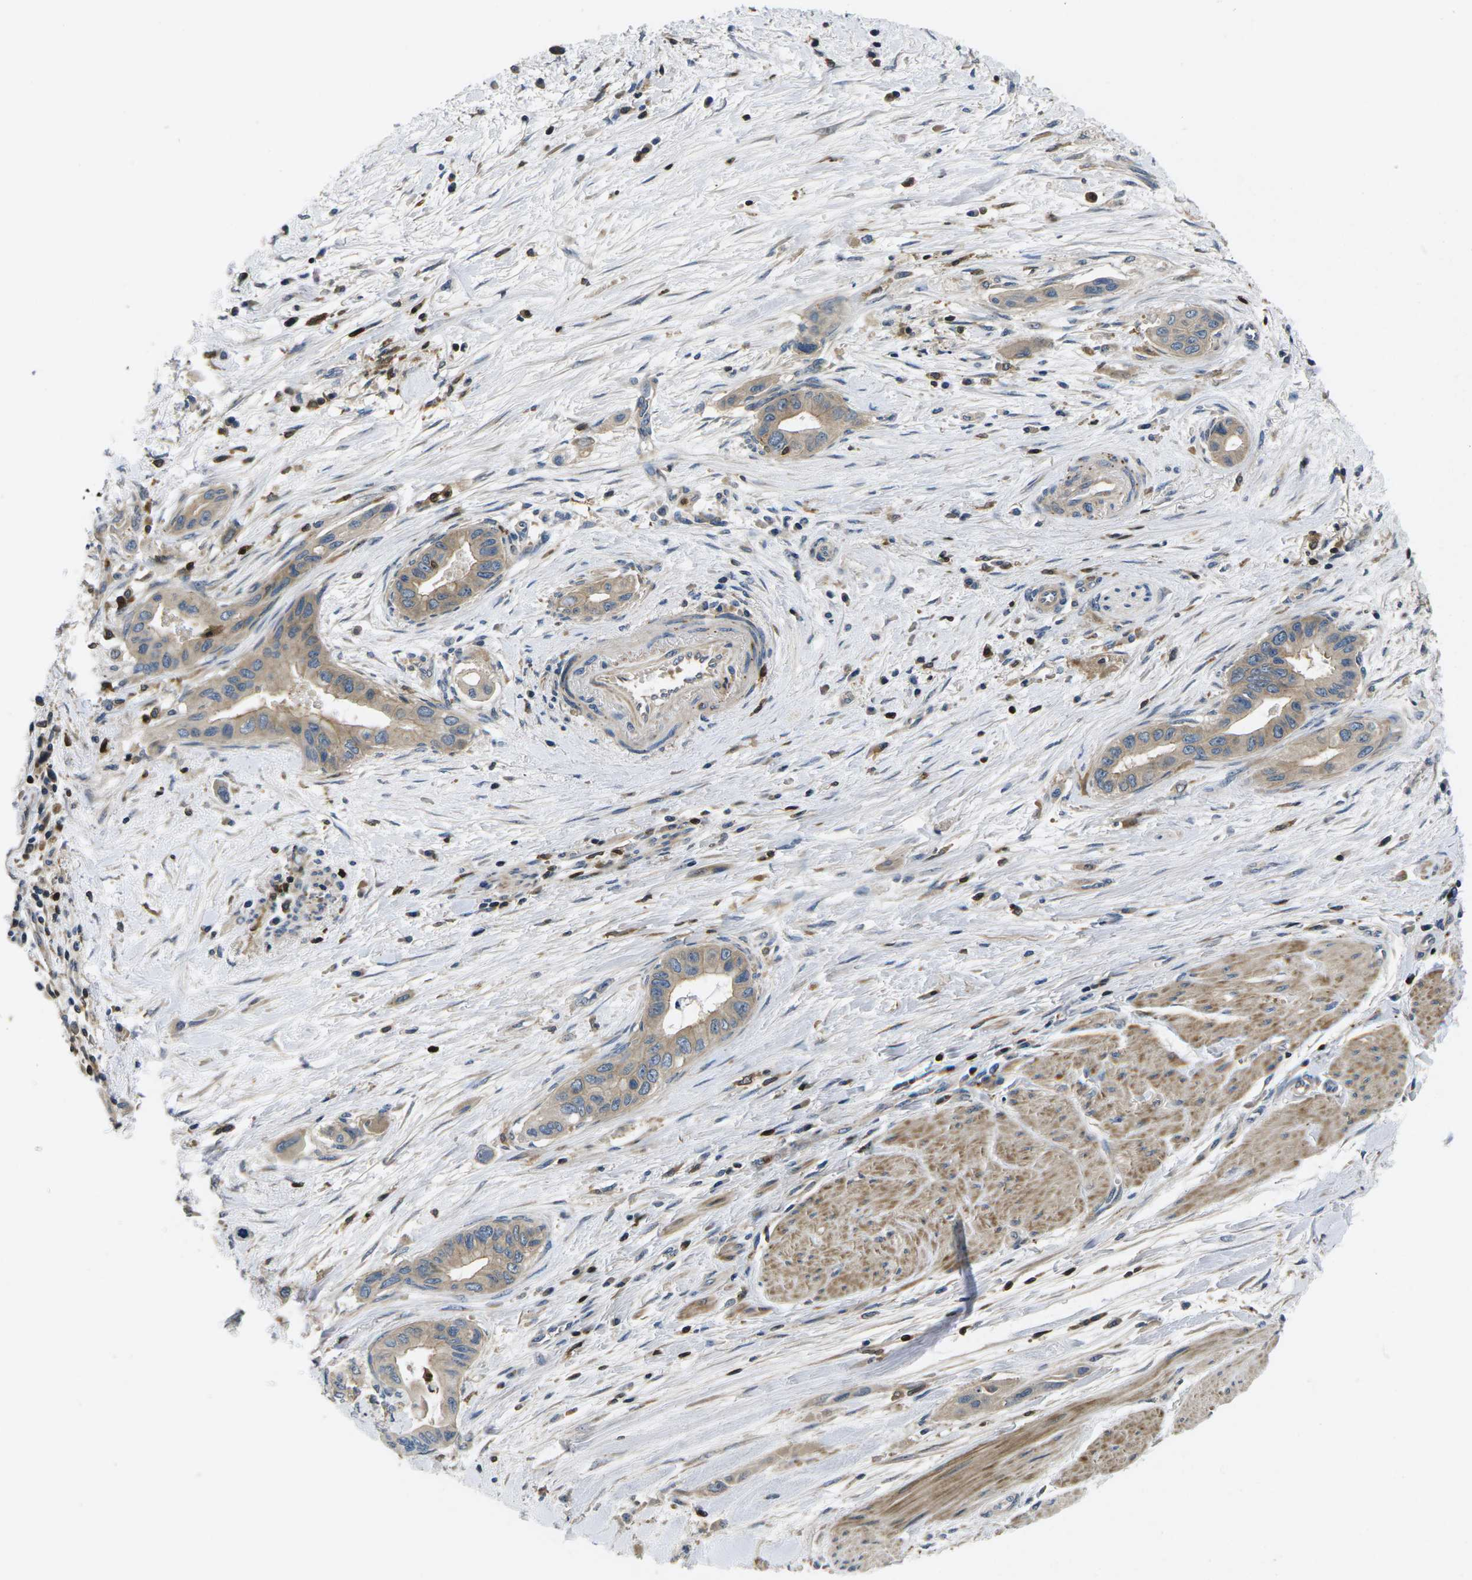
{"staining": {"intensity": "weak", "quantity": ">75%", "location": "cytoplasmic/membranous"}, "tissue": "pancreatic cancer", "cell_type": "Tumor cells", "image_type": "cancer", "snomed": [{"axis": "morphology", "description": "Adenocarcinoma, NOS"}, {"axis": "topography", "description": "Pancreas"}], "caption": "Pancreatic cancer was stained to show a protein in brown. There is low levels of weak cytoplasmic/membranous staining in about >75% of tumor cells.", "gene": "PLCE1", "patient": {"sex": "female", "age": 73}}